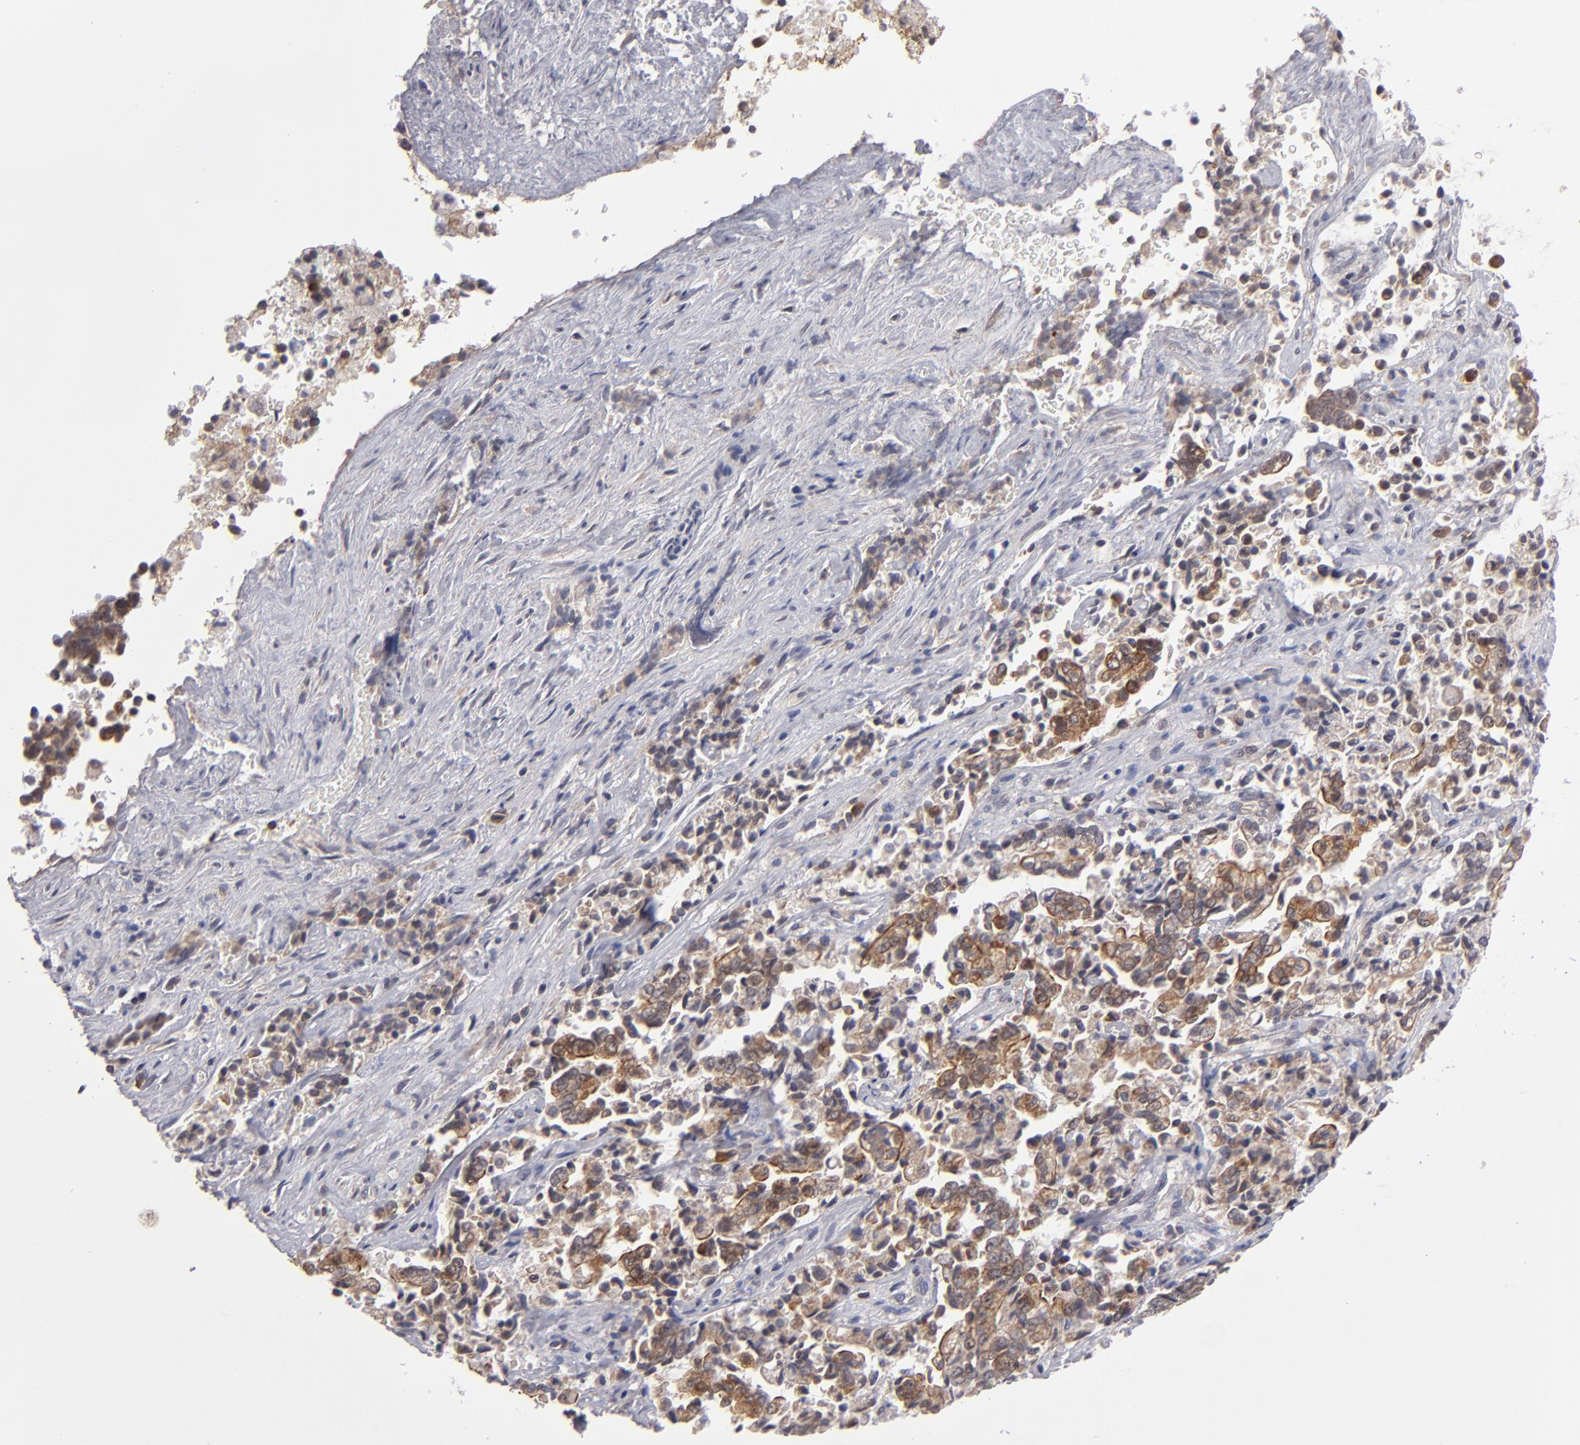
{"staining": {"intensity": "weak", "quantity": "25%-75%", "location": "cytoplasmic/membranous"}, "tissue": "liver cancer", "cell_type": "Tumor cells", "image_type": "cancer", "snomed": [{"axis": "morphology", "description": "Cholangiocarcinoma"}, {"axis": "topography", "description": "Liver"}], "caption": "High-power microscopy captured an IHC photomicrograph of cholangiocarcinoma (liver), revealing weak cytoplasmic/membranous staining in about 25%-75% of tumor cells. (DAB (3,3'-diaminobenzidine) IHC, brown staining for protein, blue staining for nuclei).", "gene": "GLCCI1", "patient": {"sex": "male", "age": 57}}